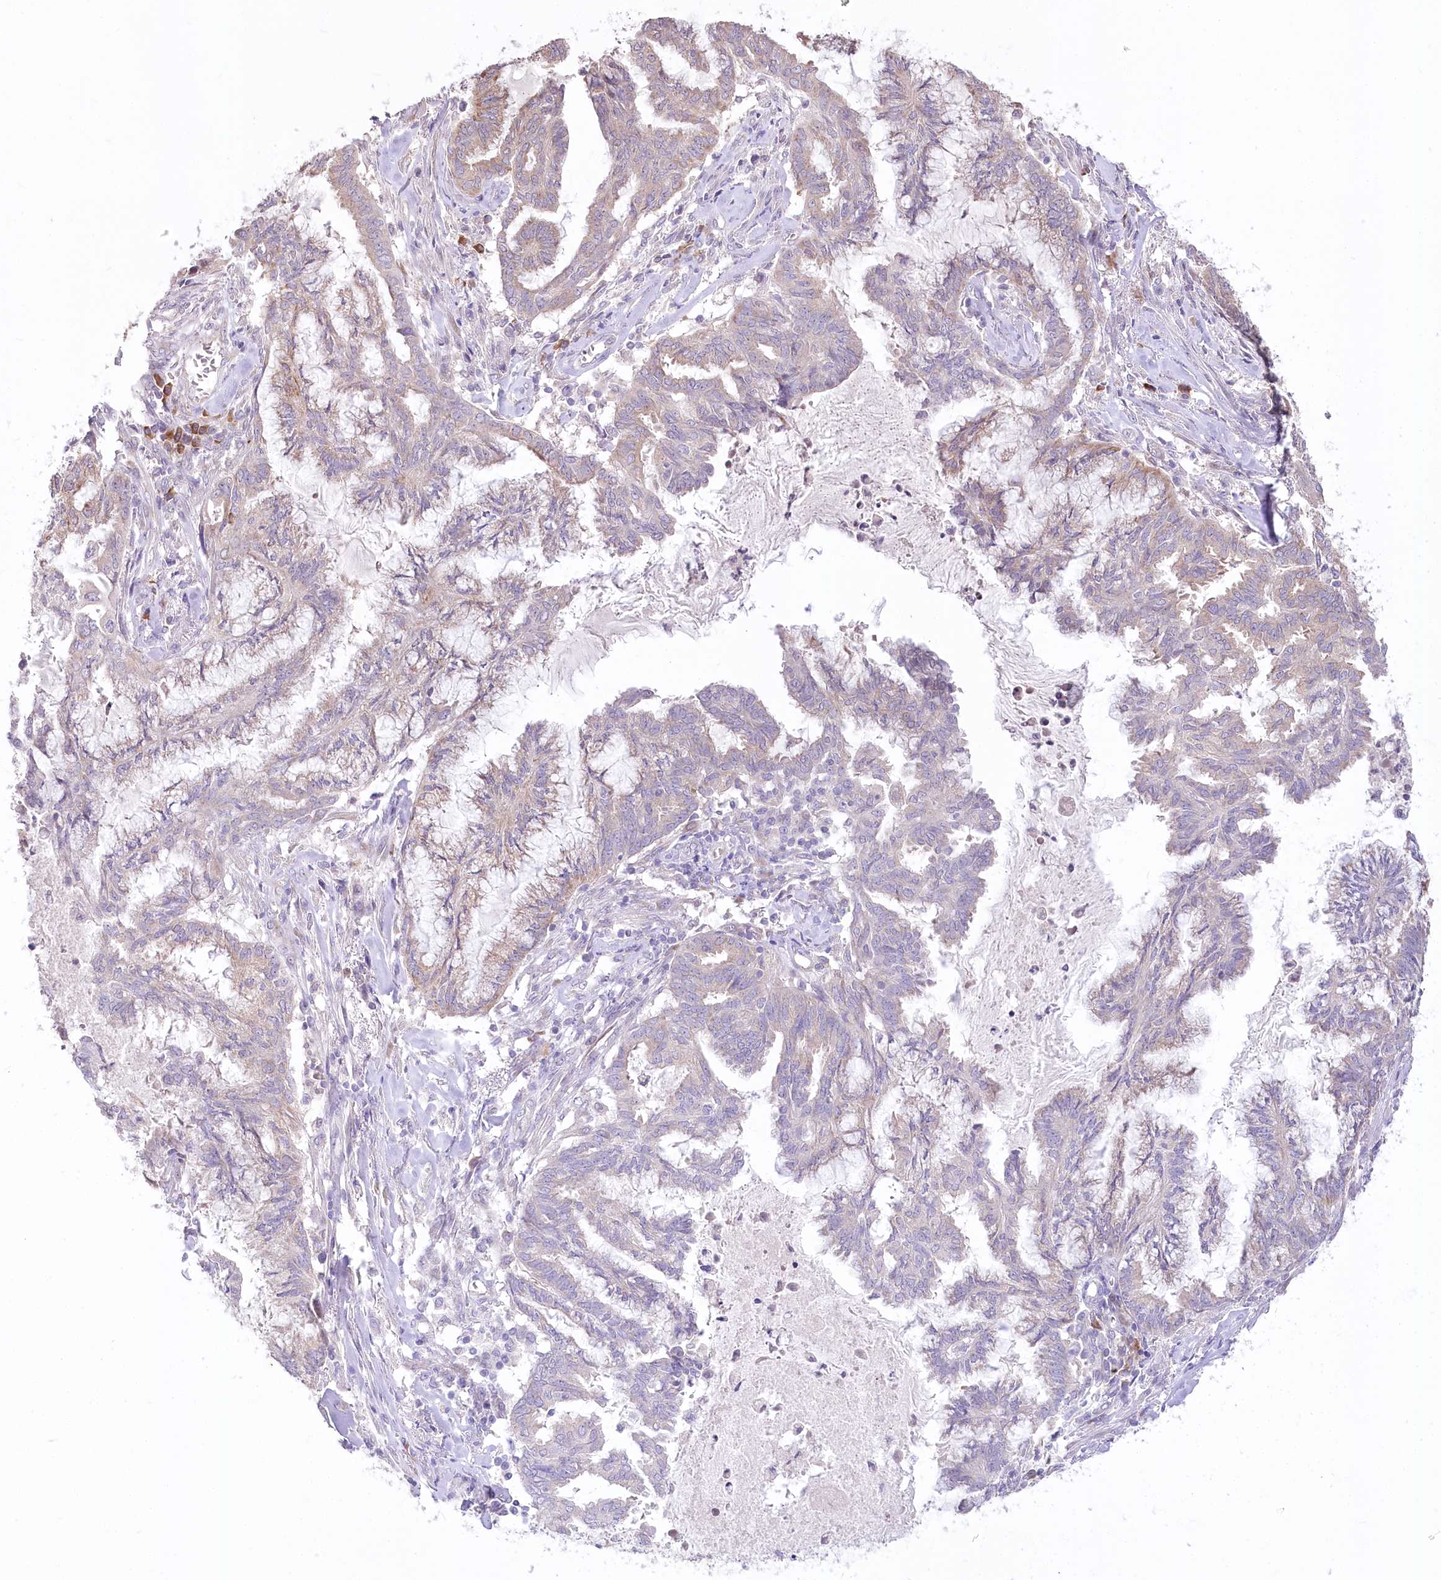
{"staining": {"intensity": "weak", "quantity": "25%-75%", "location": "cytoplasmic/membranous"}, "tissue": "endometrial cancer", "cell_type": "Tumor cells", "image_type": "cancer", "snomed": [{"axis": "morphology", "description": "Adenocarcinoma, NOS"}, {"axis": "topography", "description": "Endometrium"}], "caption": "Immunohistochemistry micrograph of neoplastic tissue: endometrial cancer stained using immunohistochemistry (IHC) exhibits low levels of weak protein expression localized specifically in the cytoplasmic/membranous of tumor cells, appearing as a cytoplasmic/membranous brown color.", "gene": "STT3B", "patient": {"sex": "female", "age": 86}}